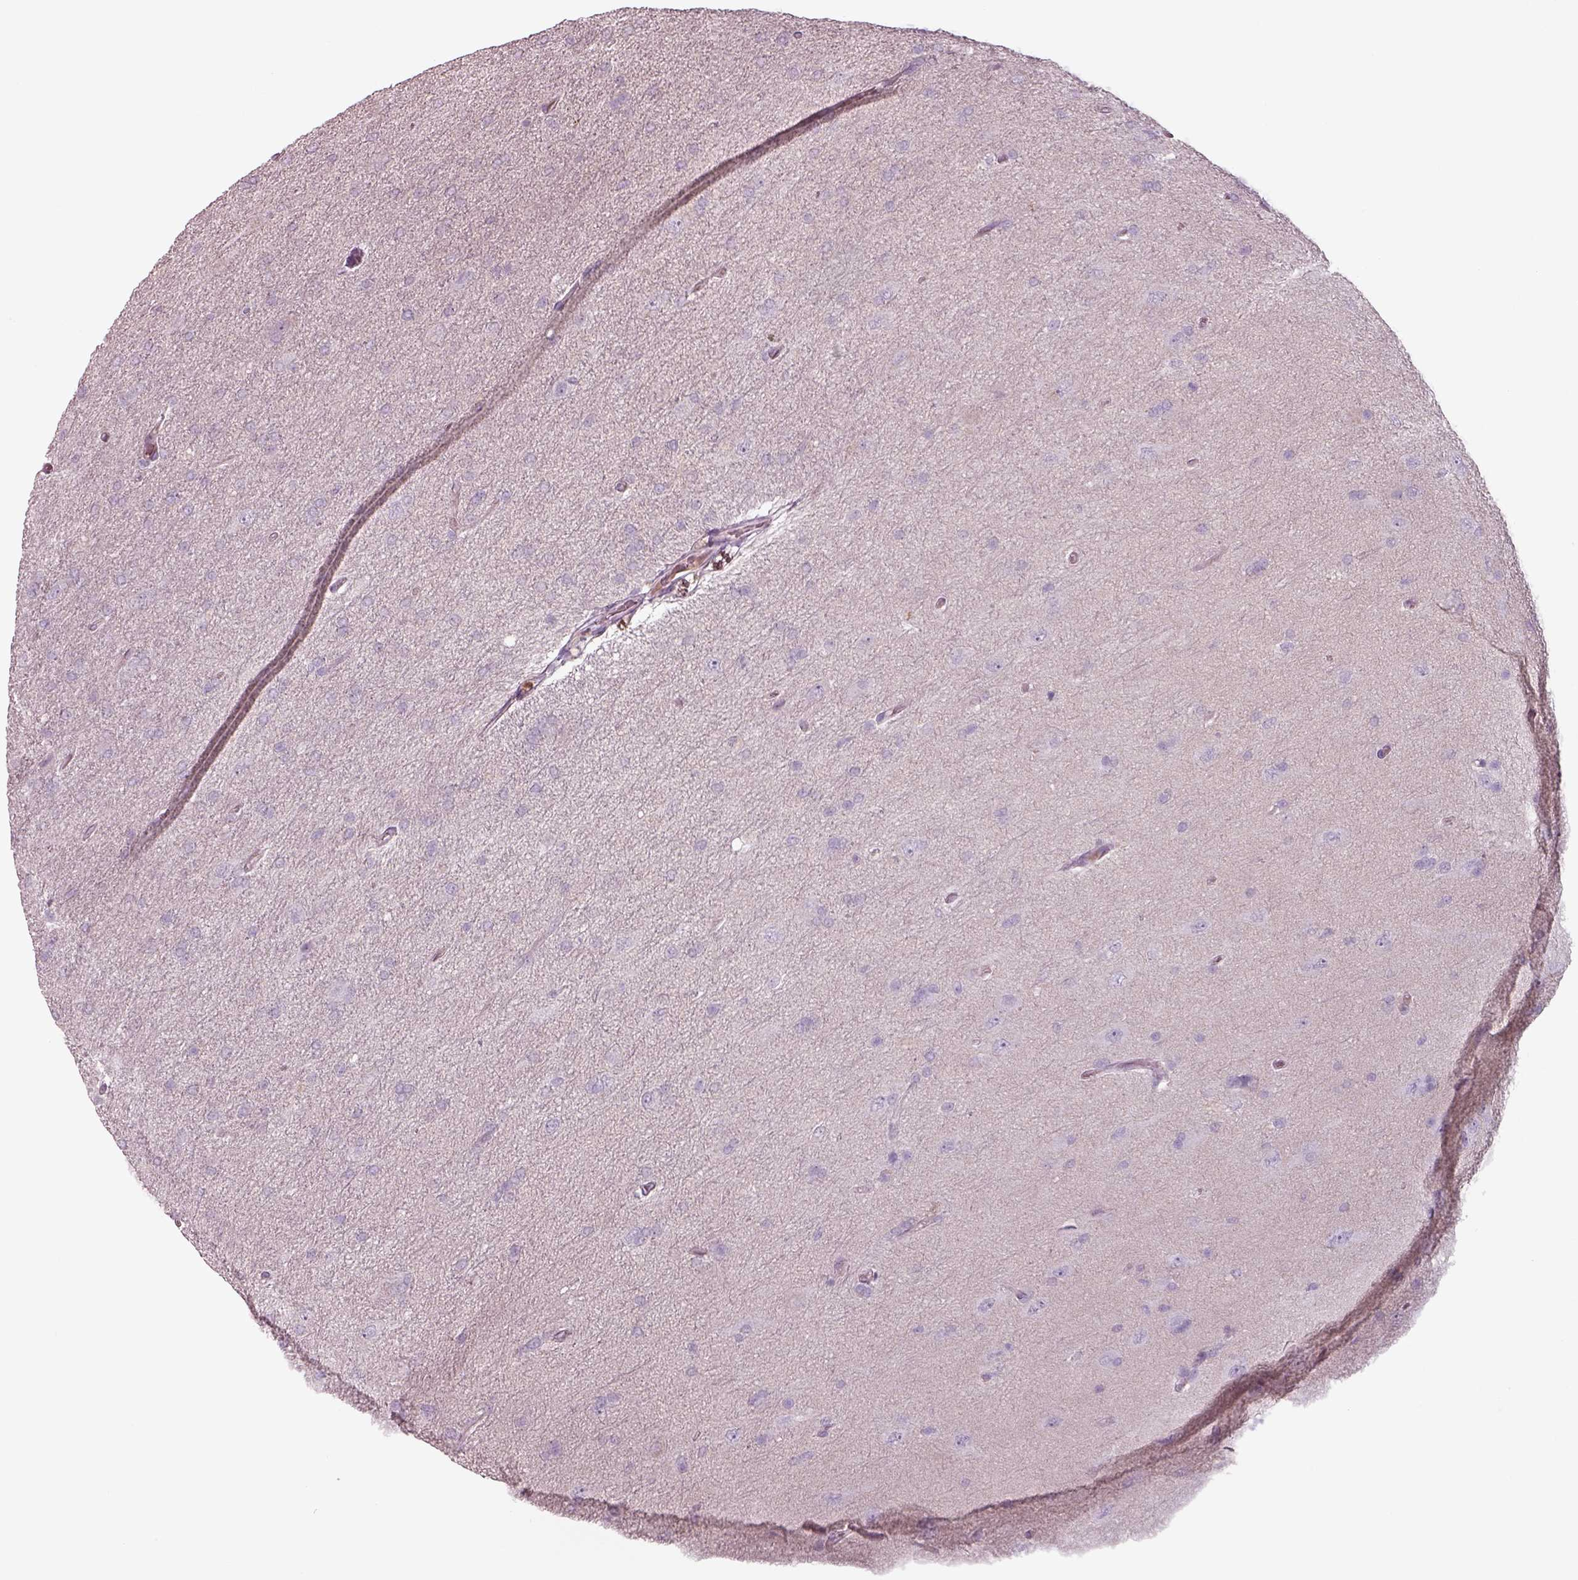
{"staining": {"intensity": "negative", "quantity": "none", "location": "none"}, "tissue": "glioma", "cell_type": "Tumor cells", "image_type": "cancer", "snomed": [{"axis": "morphology", "description": "Glioma, malignant, High grade"}, {"axis": "topography", "description": "Cerebral cortex"}], "caption": "Human malignant glioma (high-grade) stained for a protein using IHC reveals no positivity in tumor cells.", "gene": "SEPTIN14", "patient": {"sex": "male", "age": 70}}